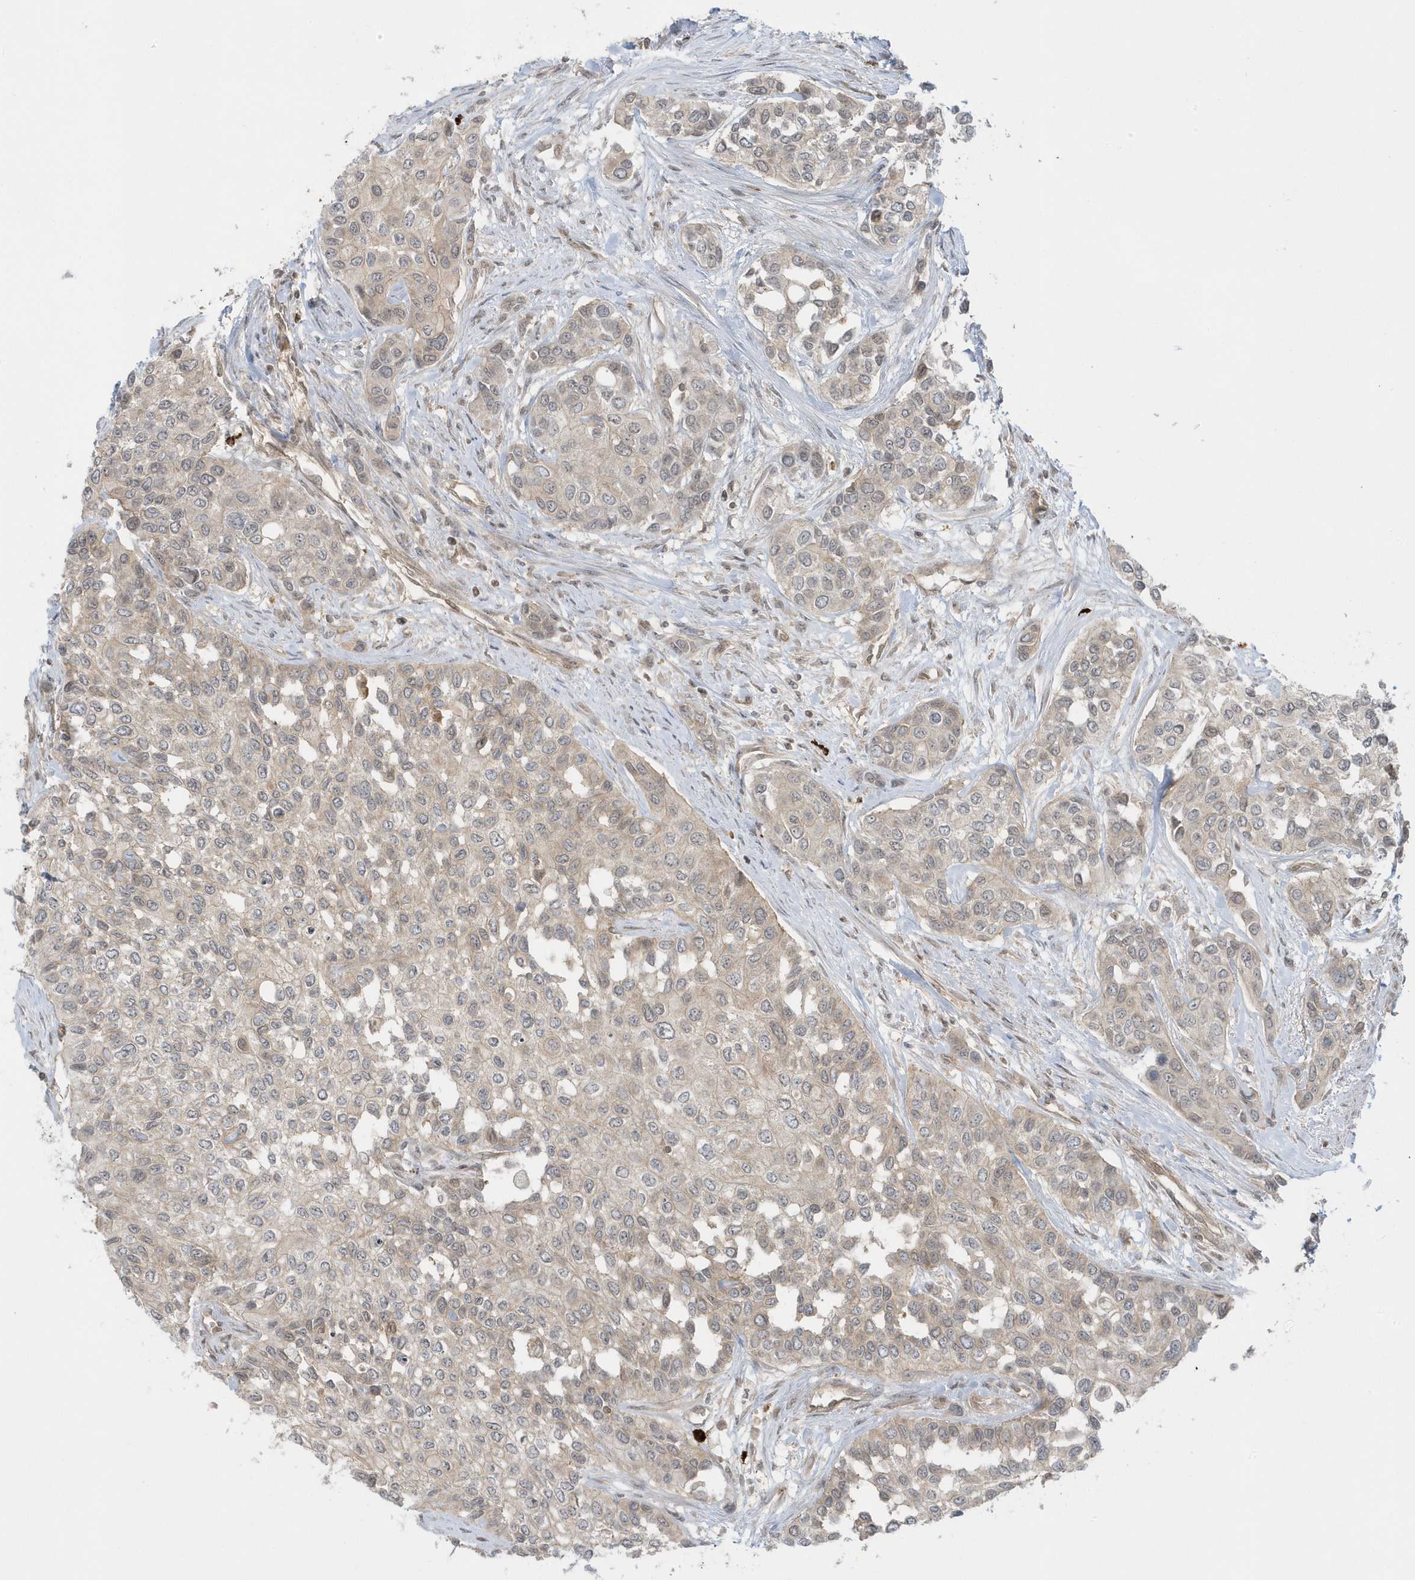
{"staining": {"intensity": "weak", "quantity": "<25%", "location": "cytoplasmic/membranous"}, "tissue": "urothelial cancer", "cell_type": "Tumor cells", "image_type": "cancer", "snomed": [{"axis": "morphology", "description": "Normal tissue, NOS"}, {"axis": "morphology", "description": "Urothelial carcinoma, High grade"}, {"axis": "topography", "description": "Vascular tissue"}, {"axis": "topography", "description": "Urinary bladder"}], "caption": "The immunohistochemistry micrograph has no significant expression in tumor cells of high-grade urothelial carcinoma tissue. Nuclei are stained in blue.", "gene": "PPP1R7", "patient": {"sex": "female", "age": 56}}